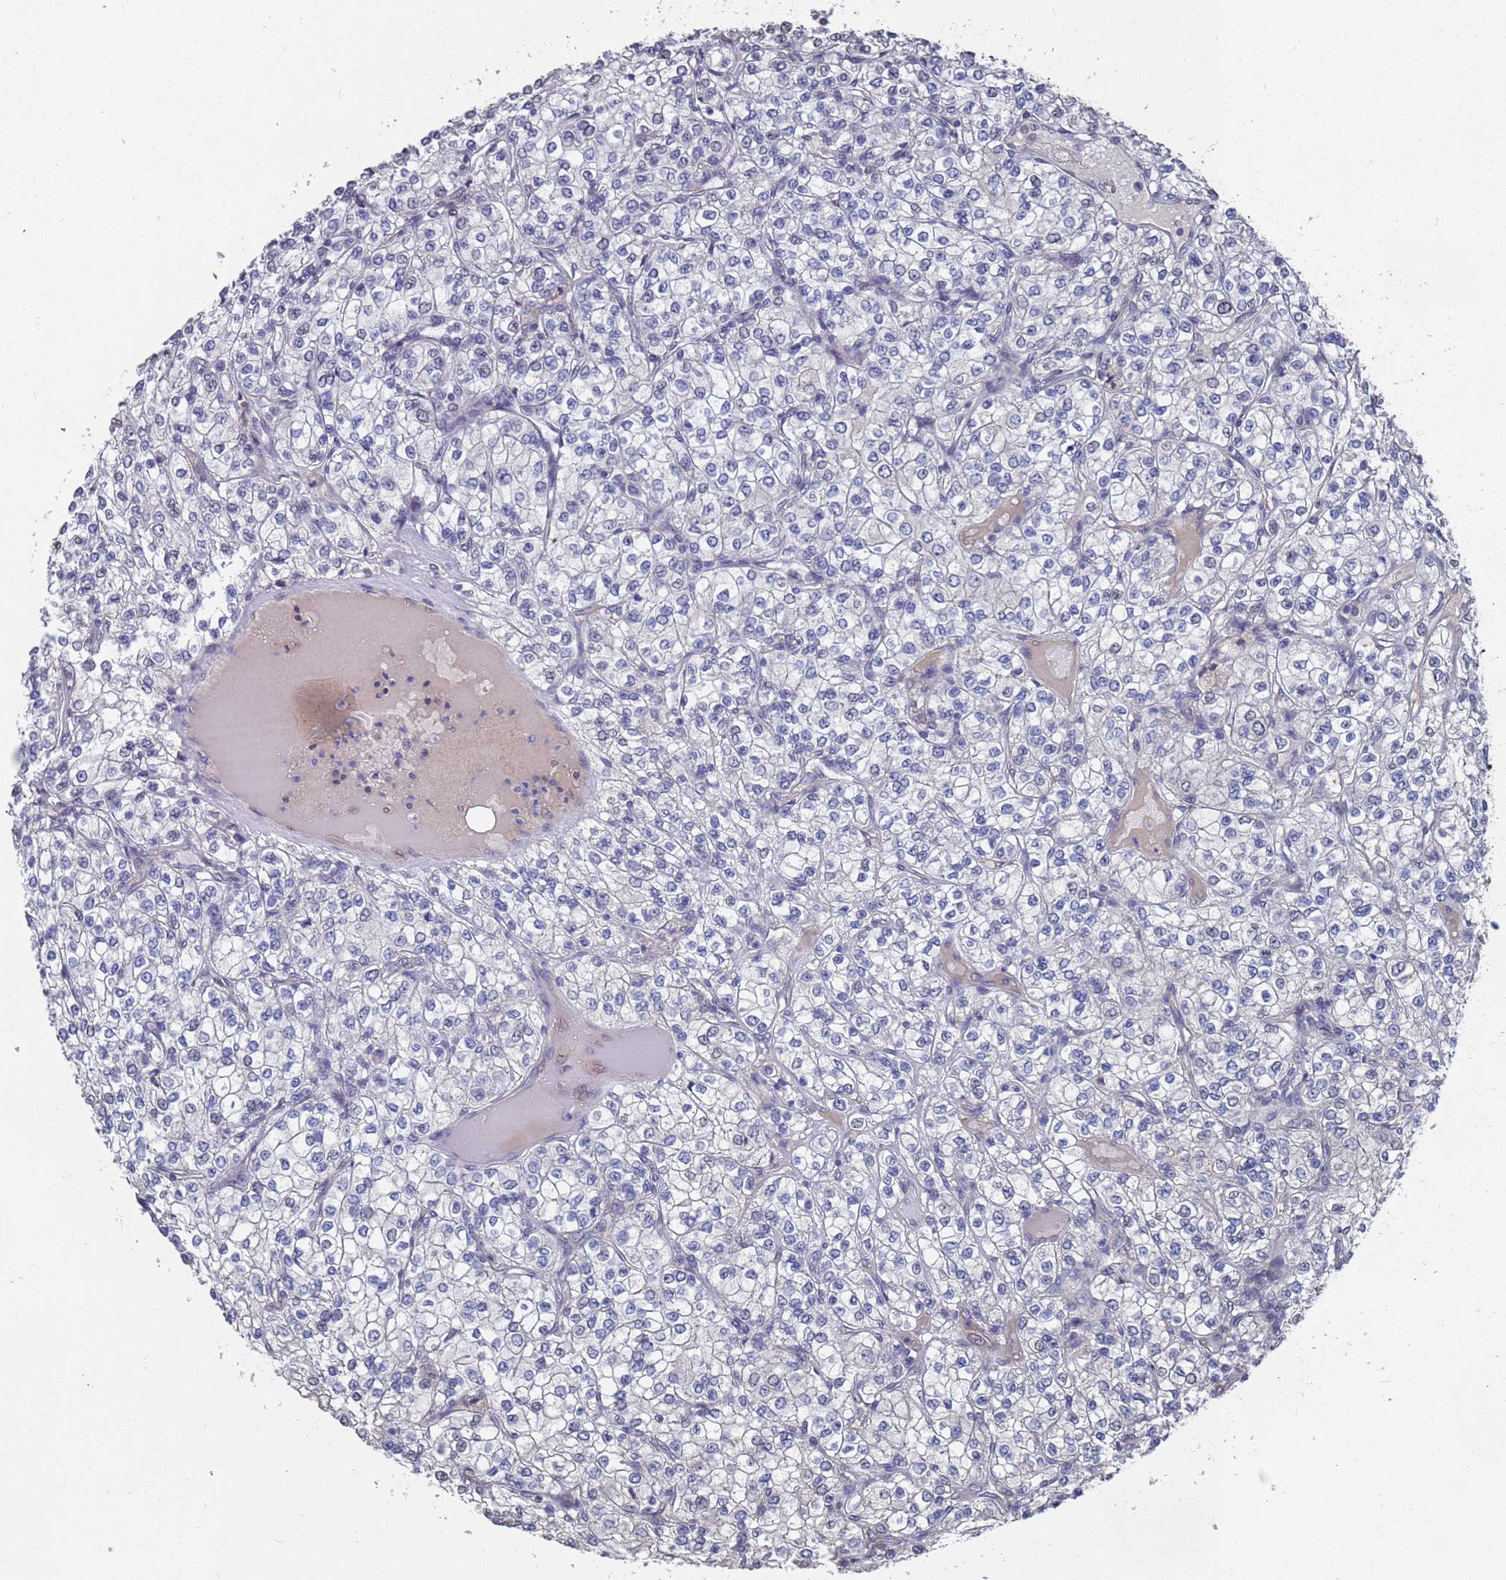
{"staining": {"intensity": "negative", "quantity": "none", "location": "none"}, "tissue": "renal cancer", "cell_type": "Tumor cells", "image_type": "cancer", "snomed": [{"axis": "morphology", "description": "Adenocarcinoma, NOS"}, {"axis": "topography", "description": "Kidney"}], "caption": "IHC of human renal adenocarcinoma demonstrates no staining in tumor cells.", "gene": "CFAP119", "patient": {"sex": "male", "age": 80}}